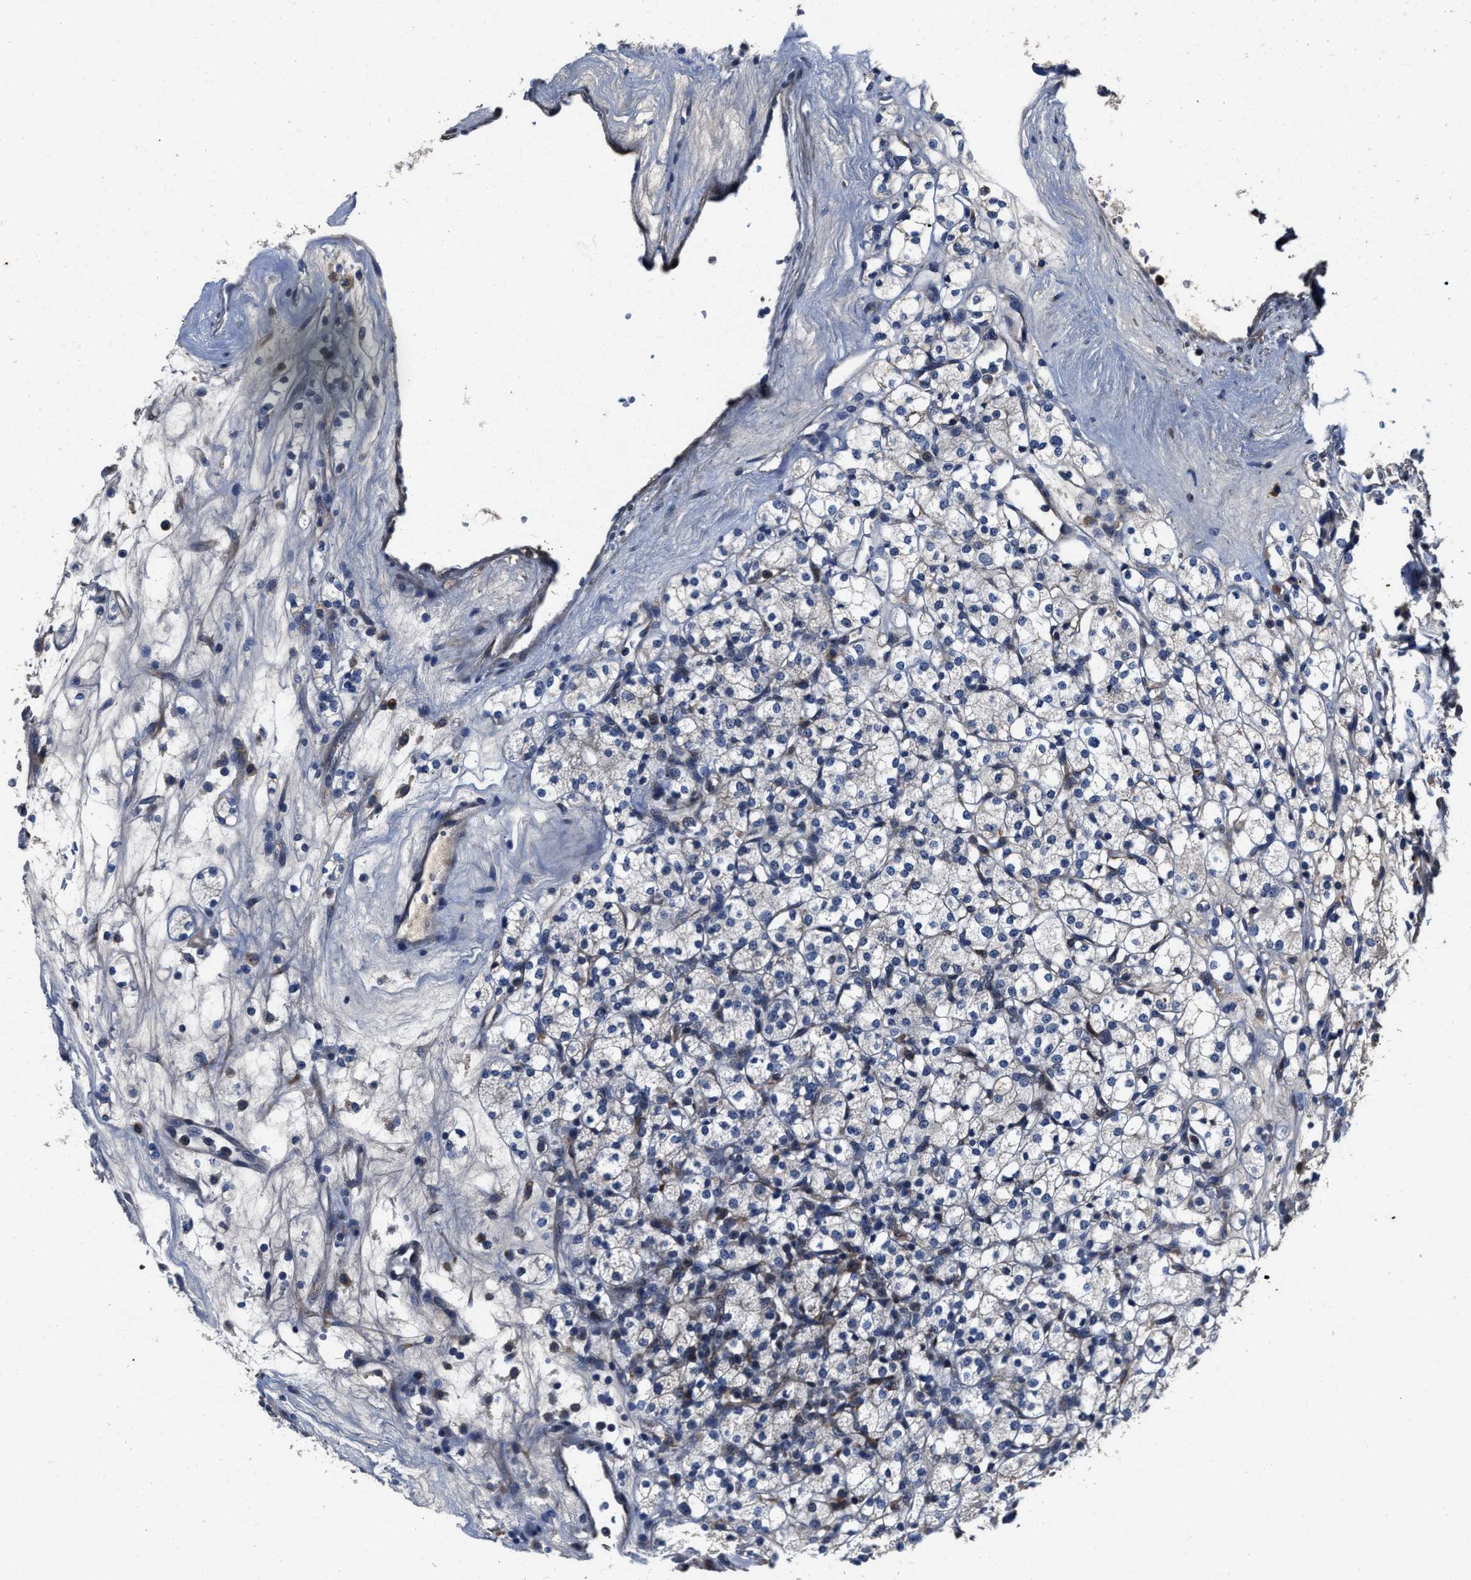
{"staining": {"intensity": "negative", "quantity": "none", "location": "none"}, "tissue": "renal cancer", "cell_type": "Tumor cells", "image_type": "cancer", "snomed": [{"axis": "morphology", "description": "Adenocarcinoma, NOS"}, {"axis": "topography", "description": "Kidney"}], "caption": "This is an immunohistochemistry histopathology image of renal cancer (adenocarcinoma). There is no positivity in tumor cells.", "gene": "SLC12A2", "patient": {"sex": "male", "age": 77}}